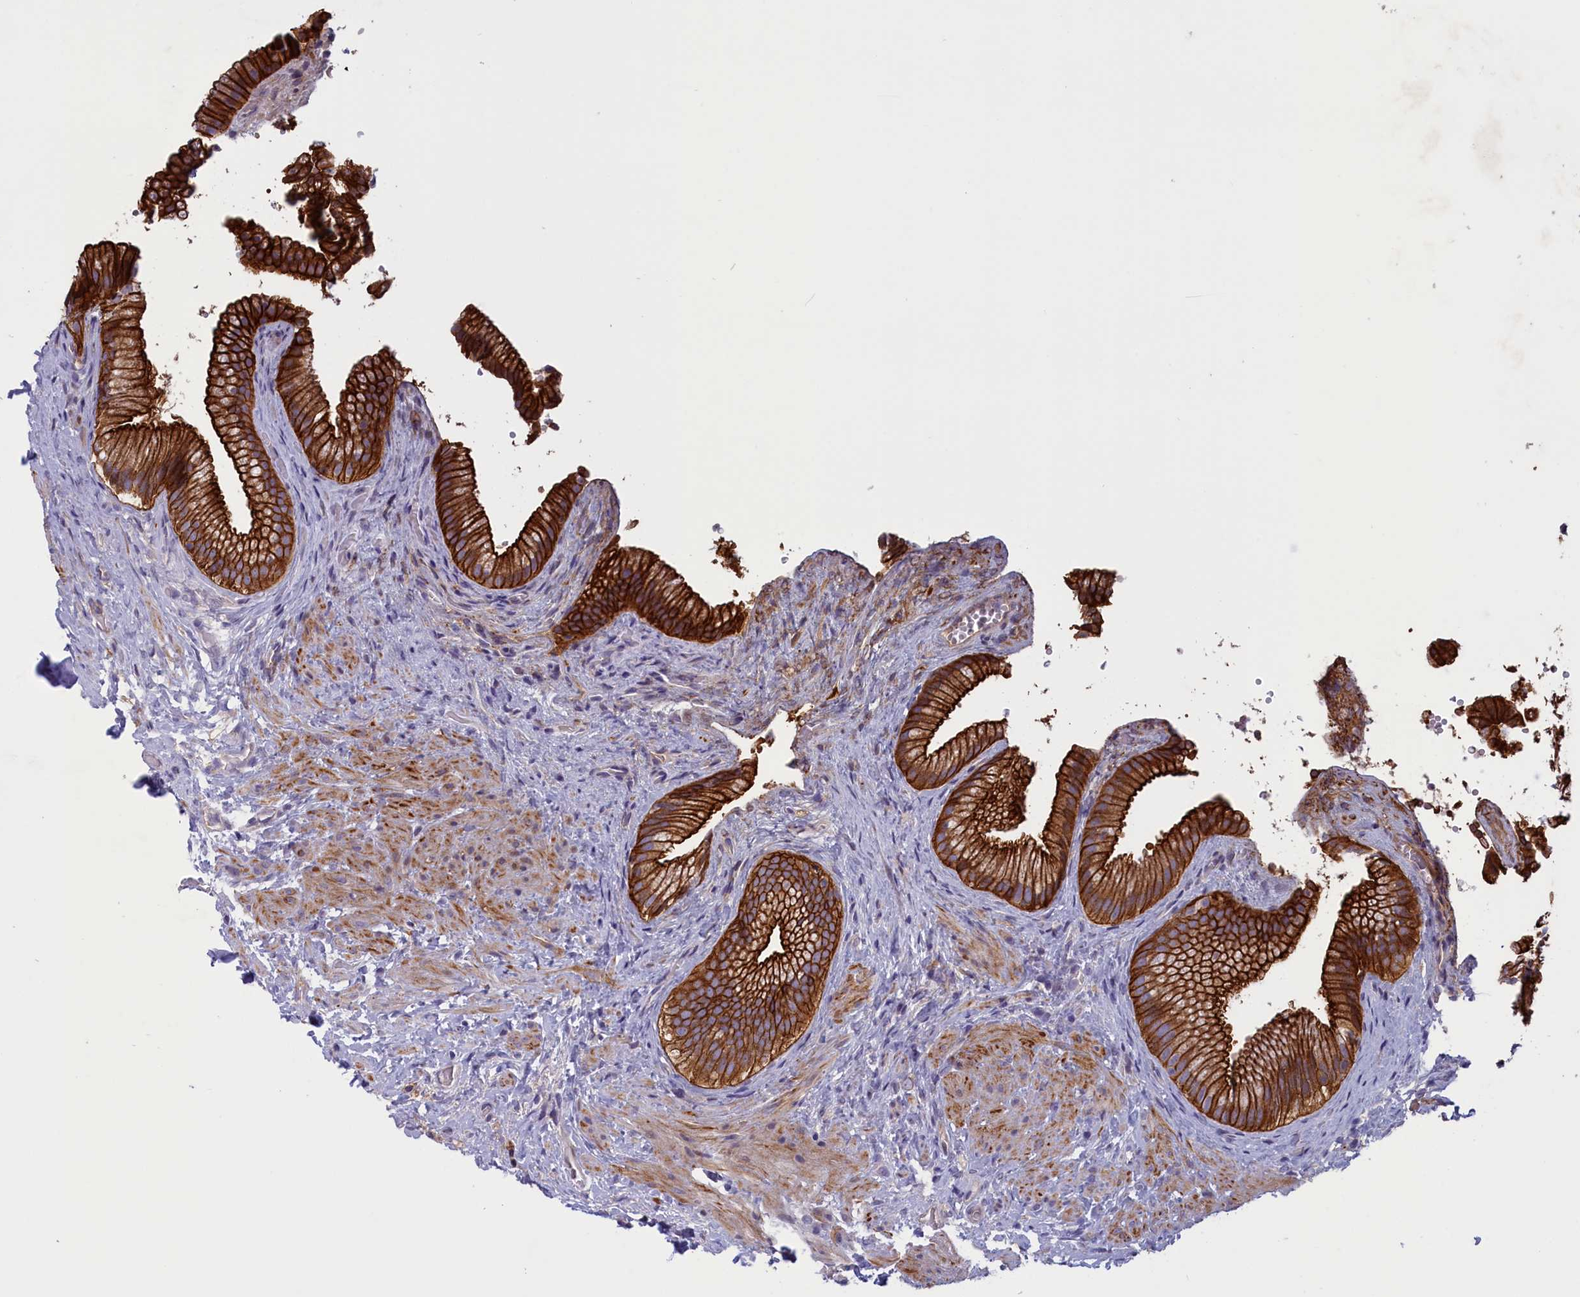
{"staining": {"intensity": "strong", "quantity": ">75%", "location": "cytoplasmic/membranous"}, "tissue": "gallbladder", "cell_type": "Glandular cells", "image_type": "normal", "snomed": [{"axis": "morphology", "description": "Normal tissue, NOS"}, {"axis": "morphology", "description": "Inflammation, NOS"}, {"axis": "topography", "description": "Gallbladder"}], "caption": "This is an image of IHC staining of normal gallbladder, which shows strong expression in the cytoplasmic/membranous of glandular cells.", "gene": "CORO2A", "patient": {"sex": "male", "age": 51}}